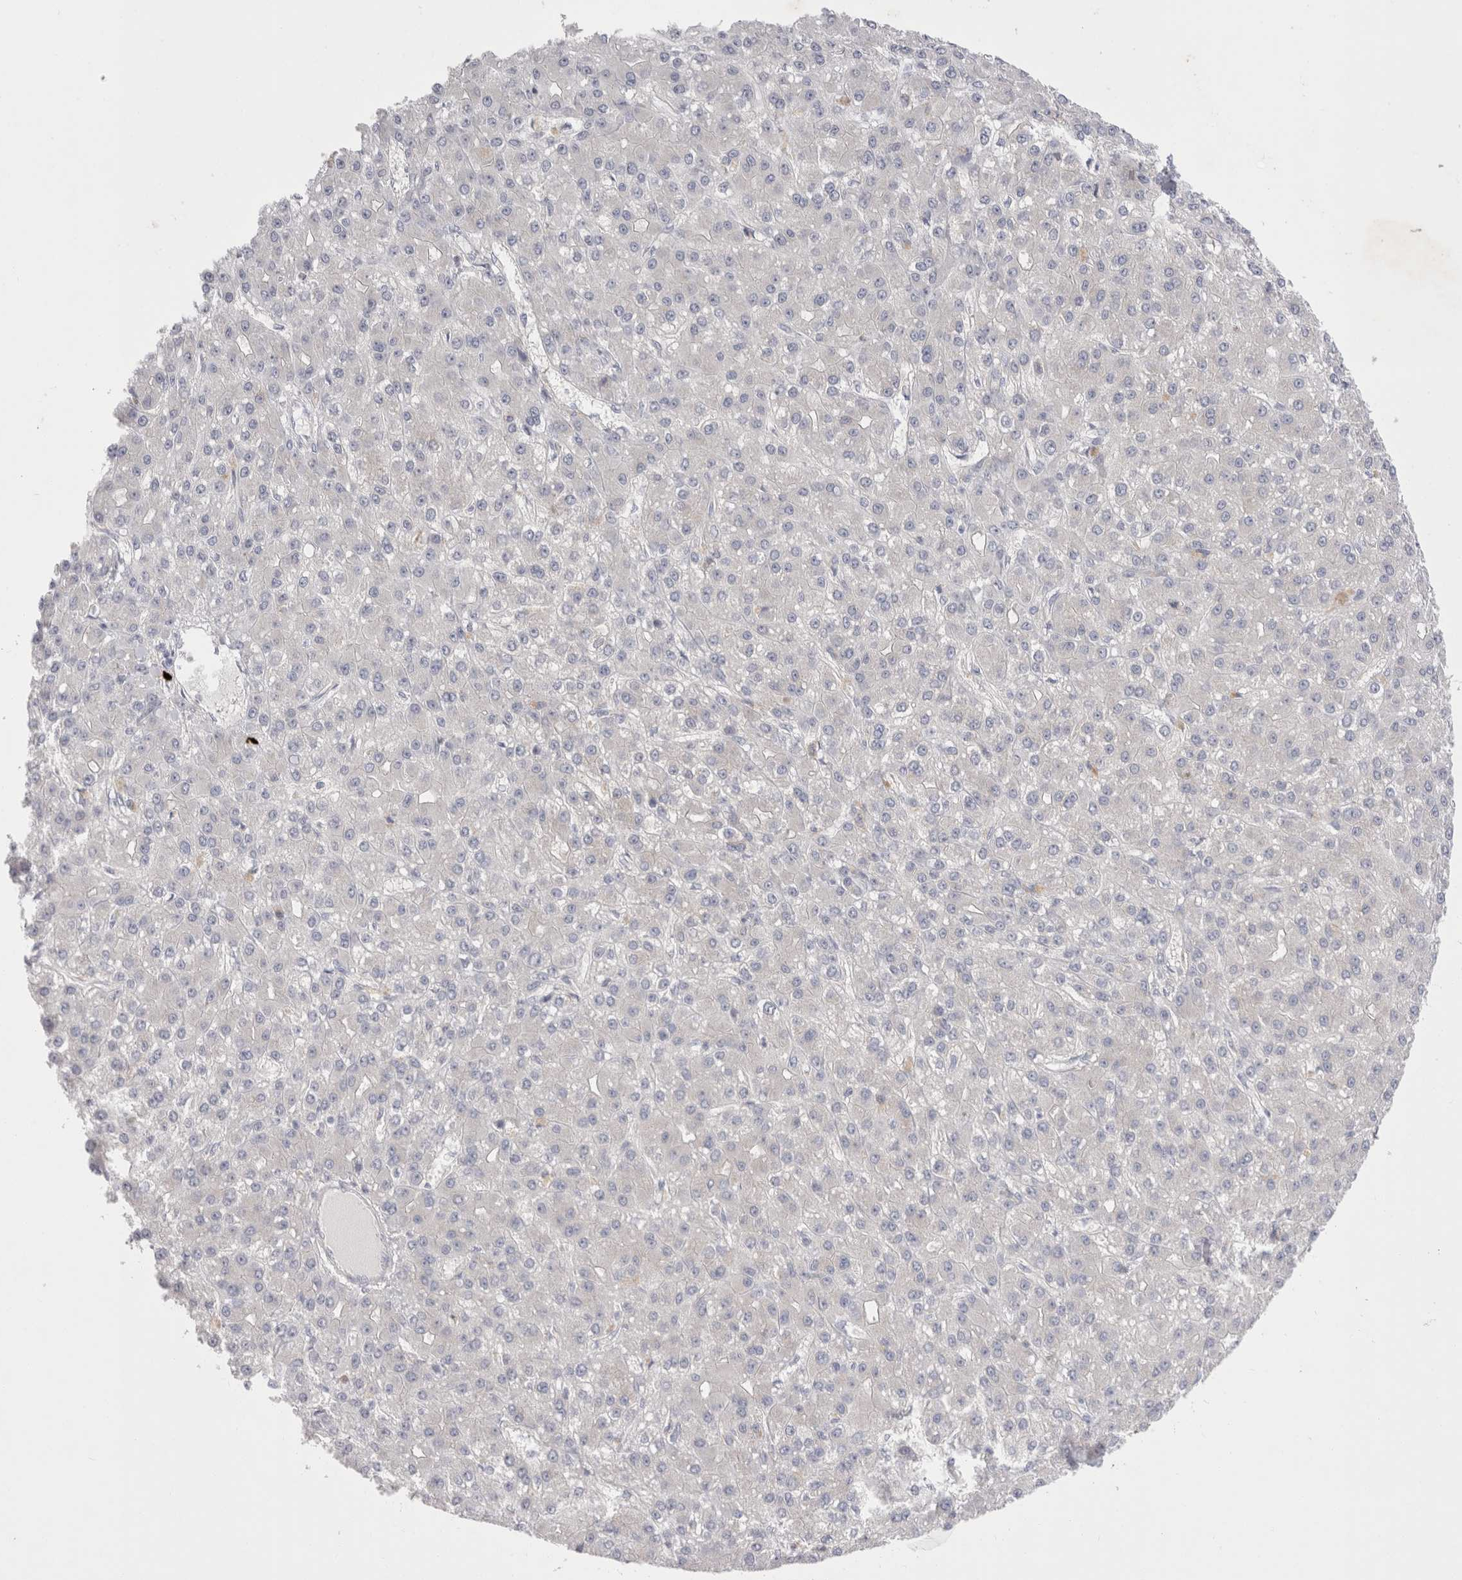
{"staining": {"intensity": "negative", "quantity": "none", "location": "none"}, "tissue": "liver cancer", "cell_type": "Tumor cells", "image_type": "cancer", "snomed": [{"axis": "morphology", "description": "Carcinoma, Hepatocellular, NOS"}, {"axis": "topography", "description": "Liver"}], "caption": "Human liver cancer (hepatocellular carcinoma) stained for a protein using IHC demonstrates no staining in tumor cells.", "gene": "SPINK2", "patient": {"sex": "male", "age": 67}}